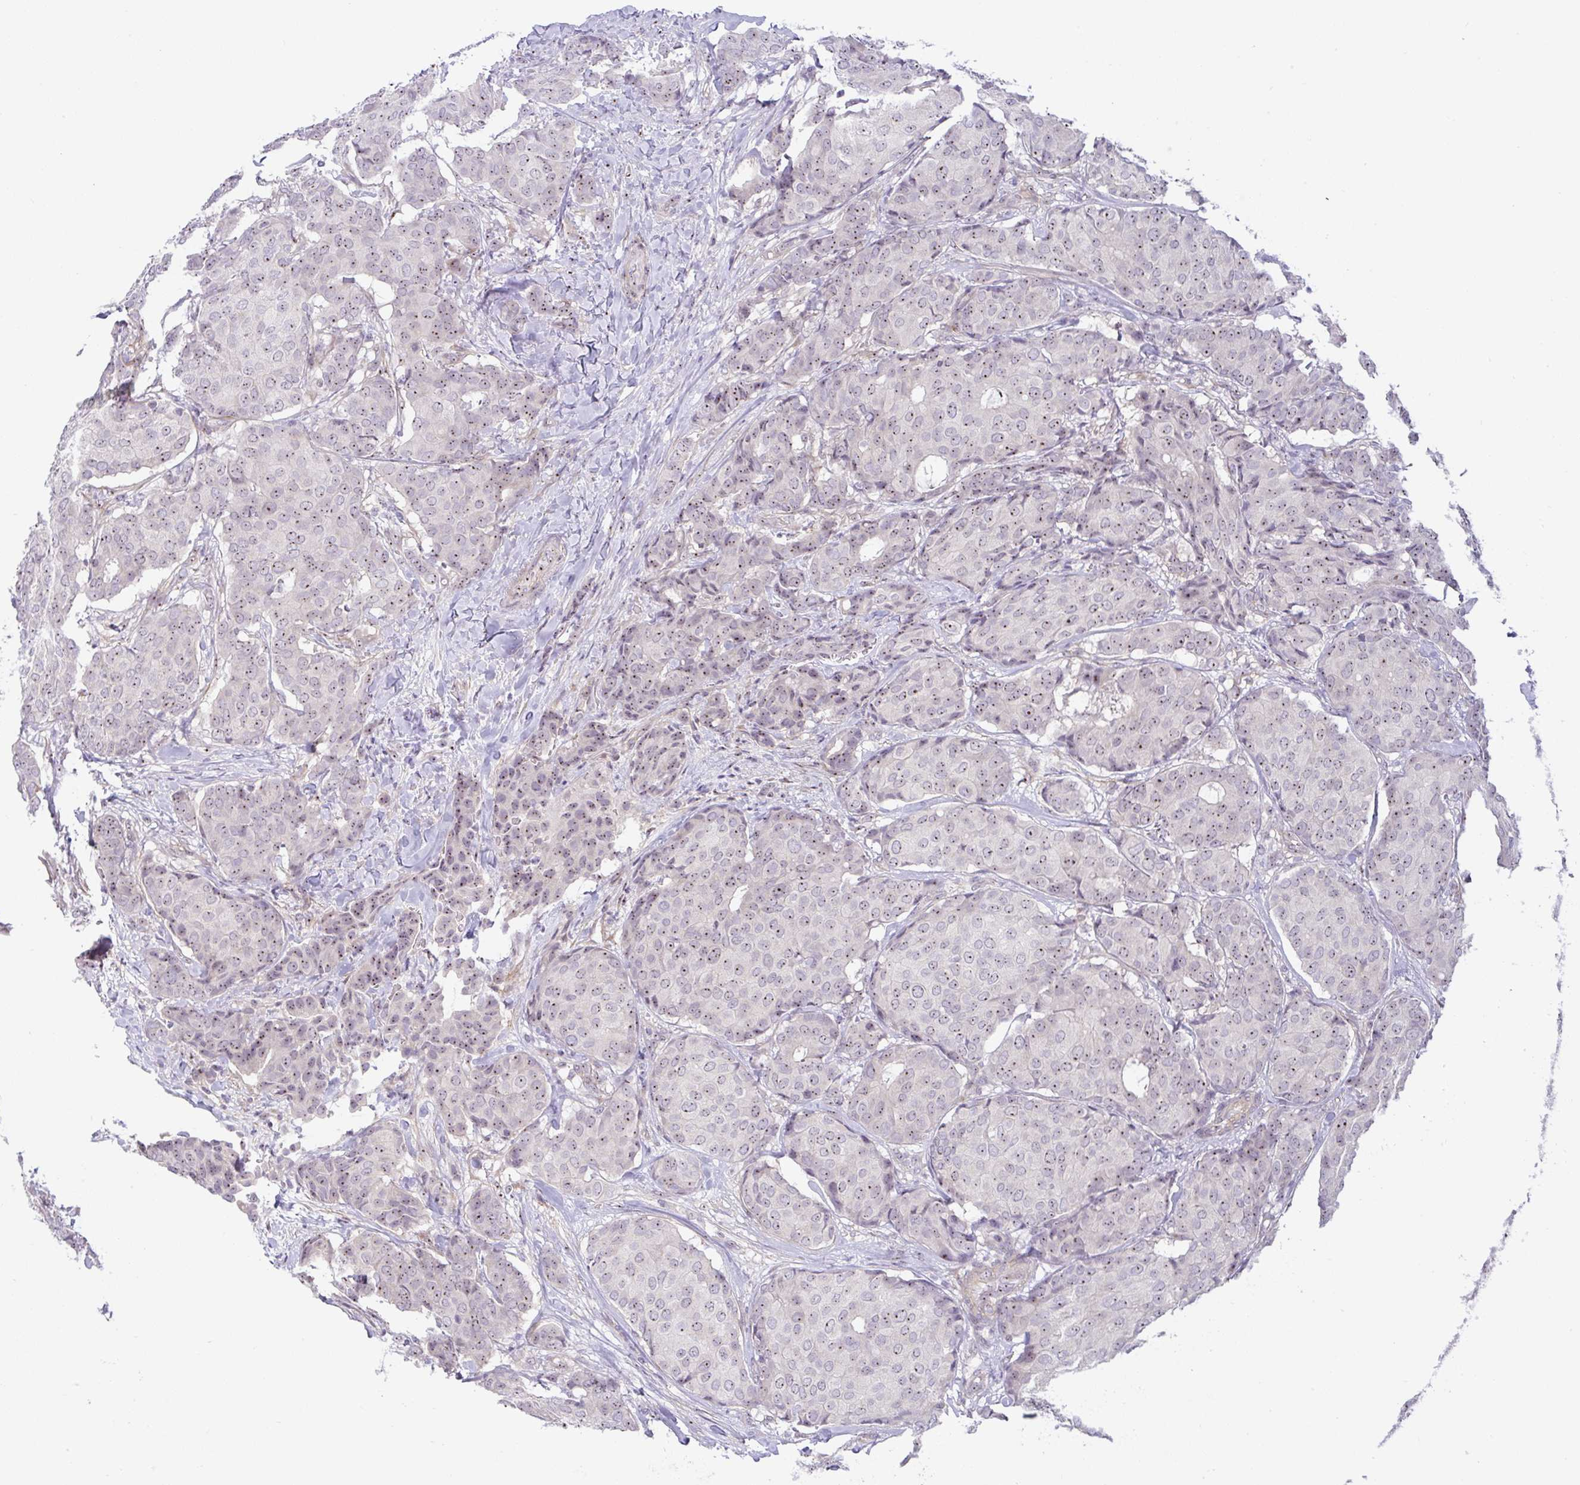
{"staining": {"intensity": "weak", "quantity": ">75%", "location": "nuclear"}, "tissue": "breast cancer", "cell_type": "Tumor cells", "image_type": "cancer", "snomed": [{"axis": "morphology", "description": "Duct carcinoma"}, {"axis": "topography", "description": "Breast"}], "caption": "Brown immunohistochemical staining in human breast cancer reveals weak nuclear staining in approximately >75% of tumor cells.", "gene": "MXRA8", "patient": {"sex": "female", "age": 75}}